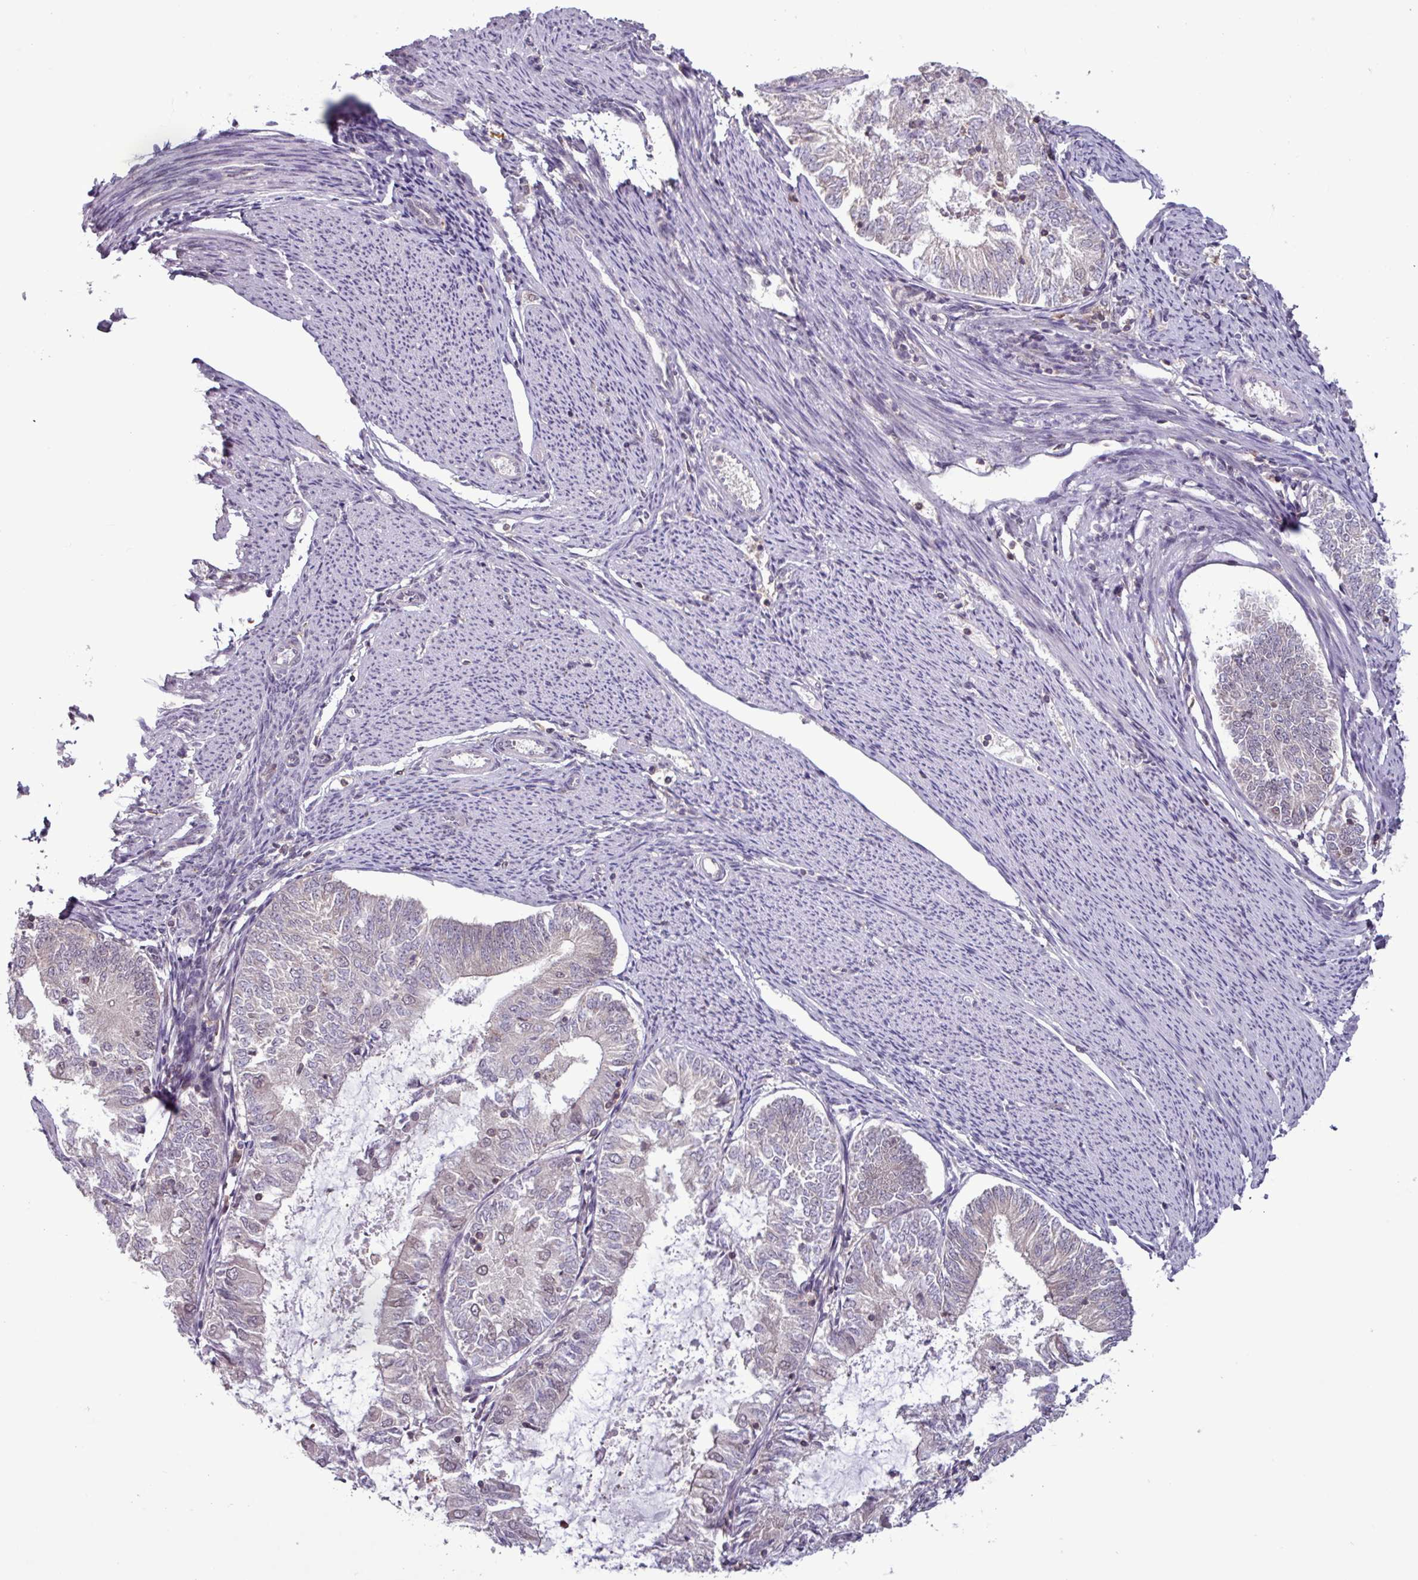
{"staining": {"intensity": "weak", "quantity": "<25%", "location": "nuclear"}, "tissue": "endometrial cancer", "cell_type": "Tumor cells", "image_type": "cancer", "snomed": [{"axis": "morphology", "description": "Adenocarcinoma, NOS"}, {"axis": "topography", "description": "Endometrium"}], "caption": "Immunohistochemistry histopathology image of endometrial cancer stained for a protein (brown), which demonstrates no positivity in tumor cells.", "gene": "PRRX1", "patient": {"sex": "female", "age": 57}}